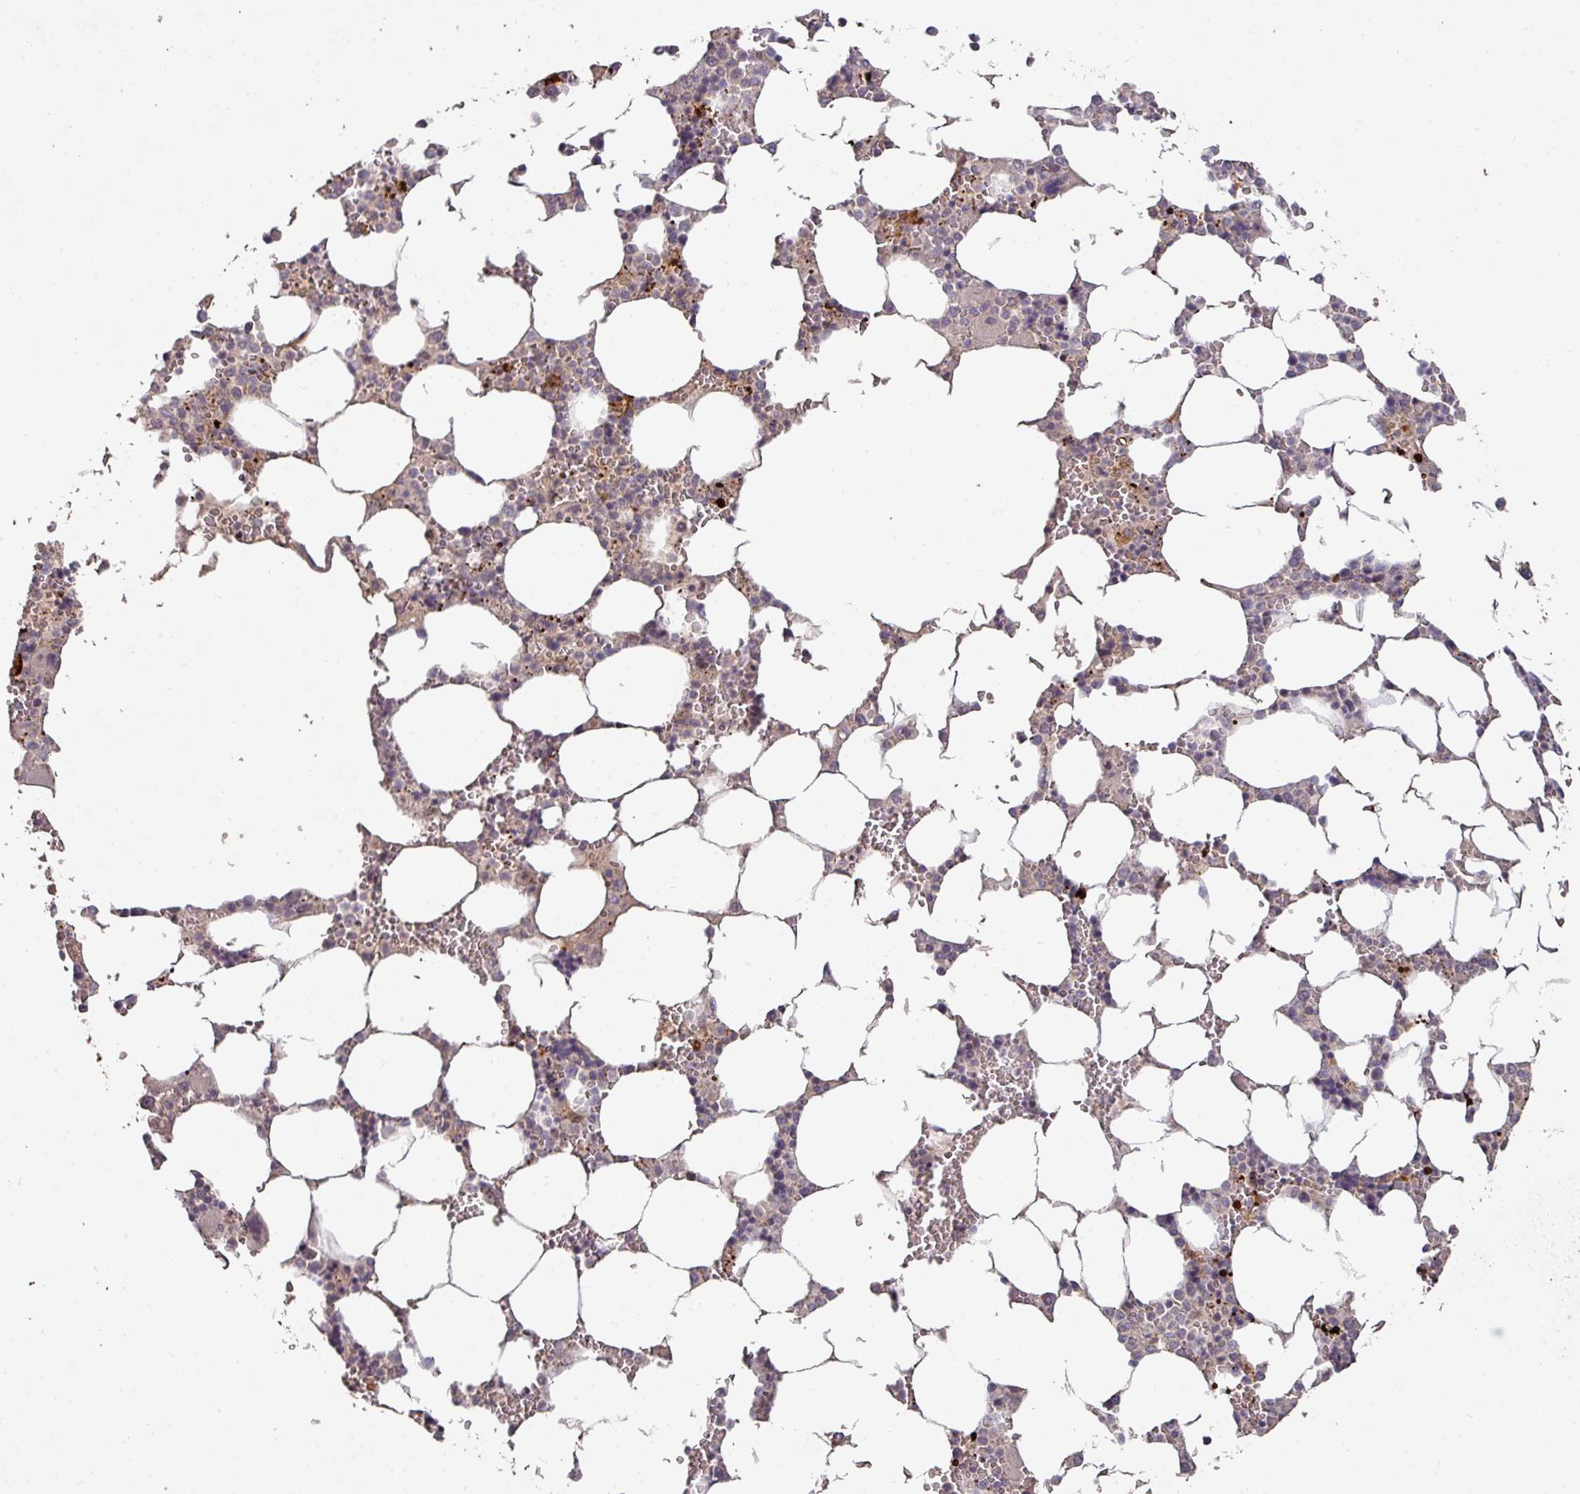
{"staining": {"intensity": "negative", "quantity": "none", "location": "none"}, "tissue": "bone marrow", "cell_type": "Hematopoietic cells", "image_type": "normal", "snomed": [{"axis": "morphology", "description": "Normal tissue, NOS"}, {"axis": "topography", "description": "Bone marrow"}], "caption": "This is a micrograph of immunohistochemistry staining of normal bone marrow, which shows no expression in hematopoietic cells.", "gene": "RPL23A", "patient": {"sex": "male", "age": 64}}